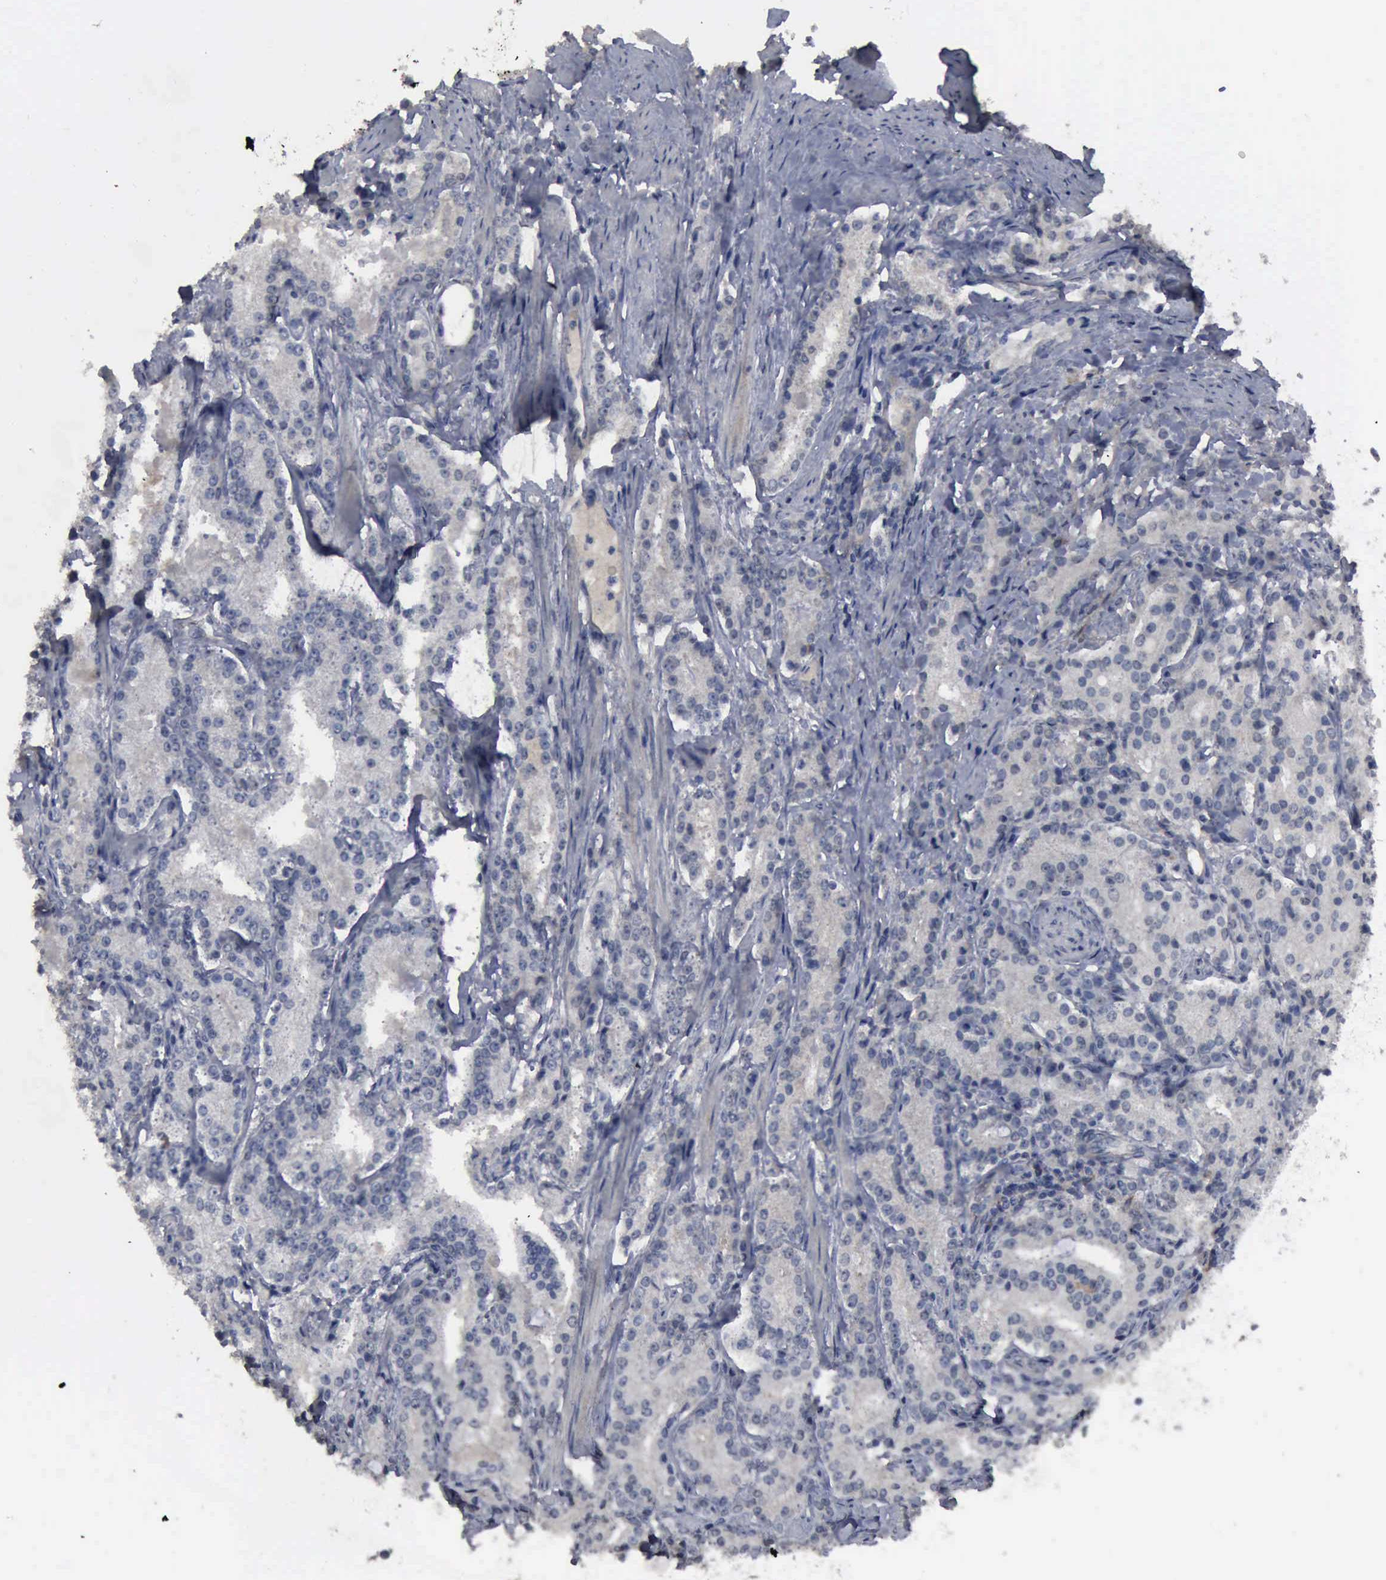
{"staining": {"intensity": "negative", "quantity": "none", "location": "none"}, "tissue": "prostate cancer", "cell_type": "Tumor cells", "image_type": "cancer", "snomed": [{"axis": "morphology", "description": "Adenocarcinoma, Medium grade"}, {"axis": "topography", "description": "Prostate"}], "caption": "Prostate cancer stained for a protein using immunohistochemistry (IHC) displays no positivity tumor cells.", "gene": "MYO18B", "patient": {"sex": "male", "age": 72}}